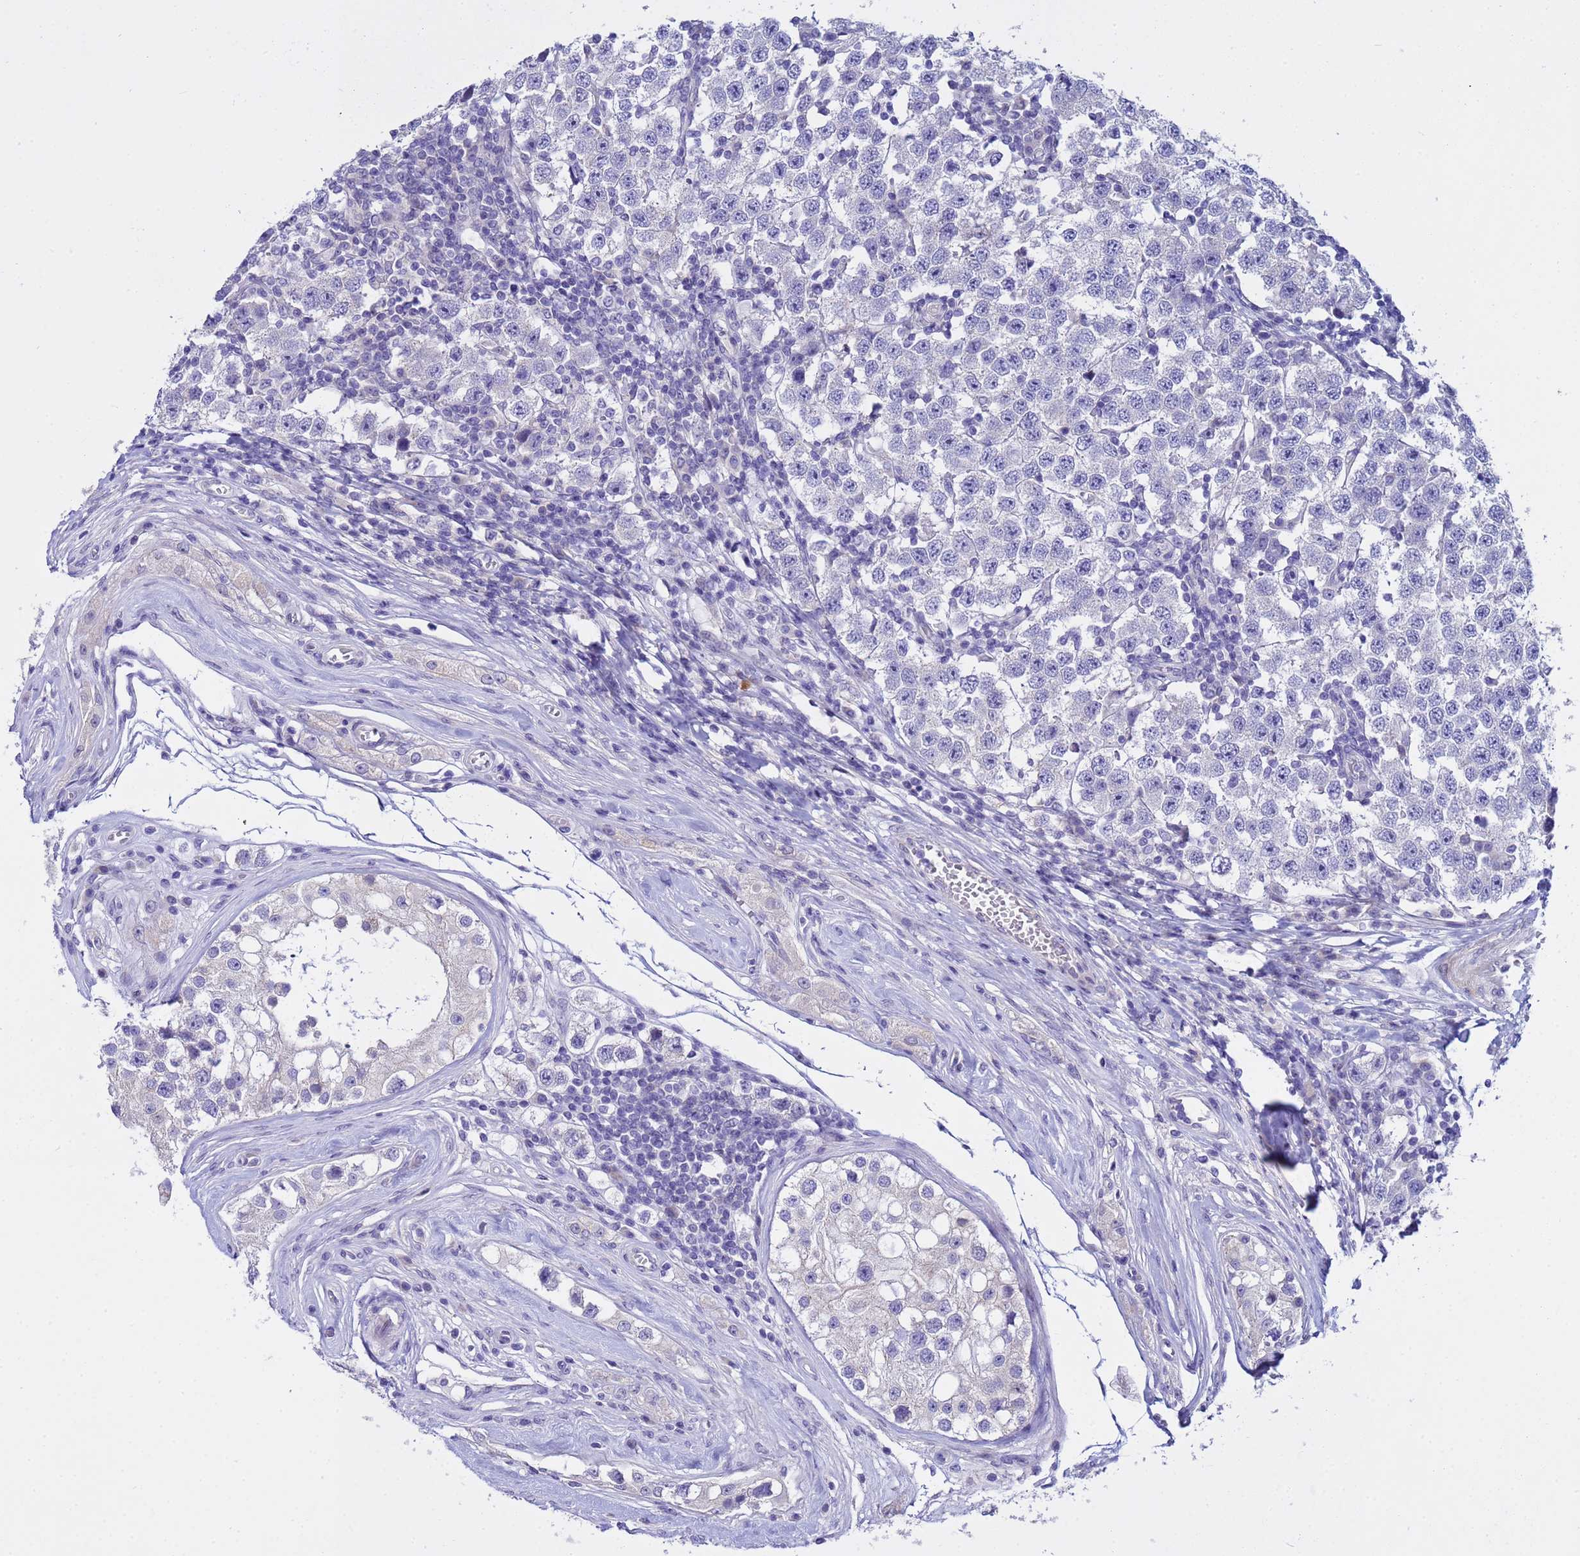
{"staining": {"intensity": "negative", "quantity": "none", "location": "none"}, "tissue": "testis cancer", "cell_type": "Tumor cells", "image_type": "cancer", "snomed": [{"axis": "morphology", "description": "Seminoma, NOS"}, {"axis": "topography", "description": "Testis"}], "caption": "DAB immunohistochemical staining of human testis cancer (seminoma) reveals no significant expression in tumor cells.", "gene": "IGSF11", "patient": {"sex": "male", "age": 34}}